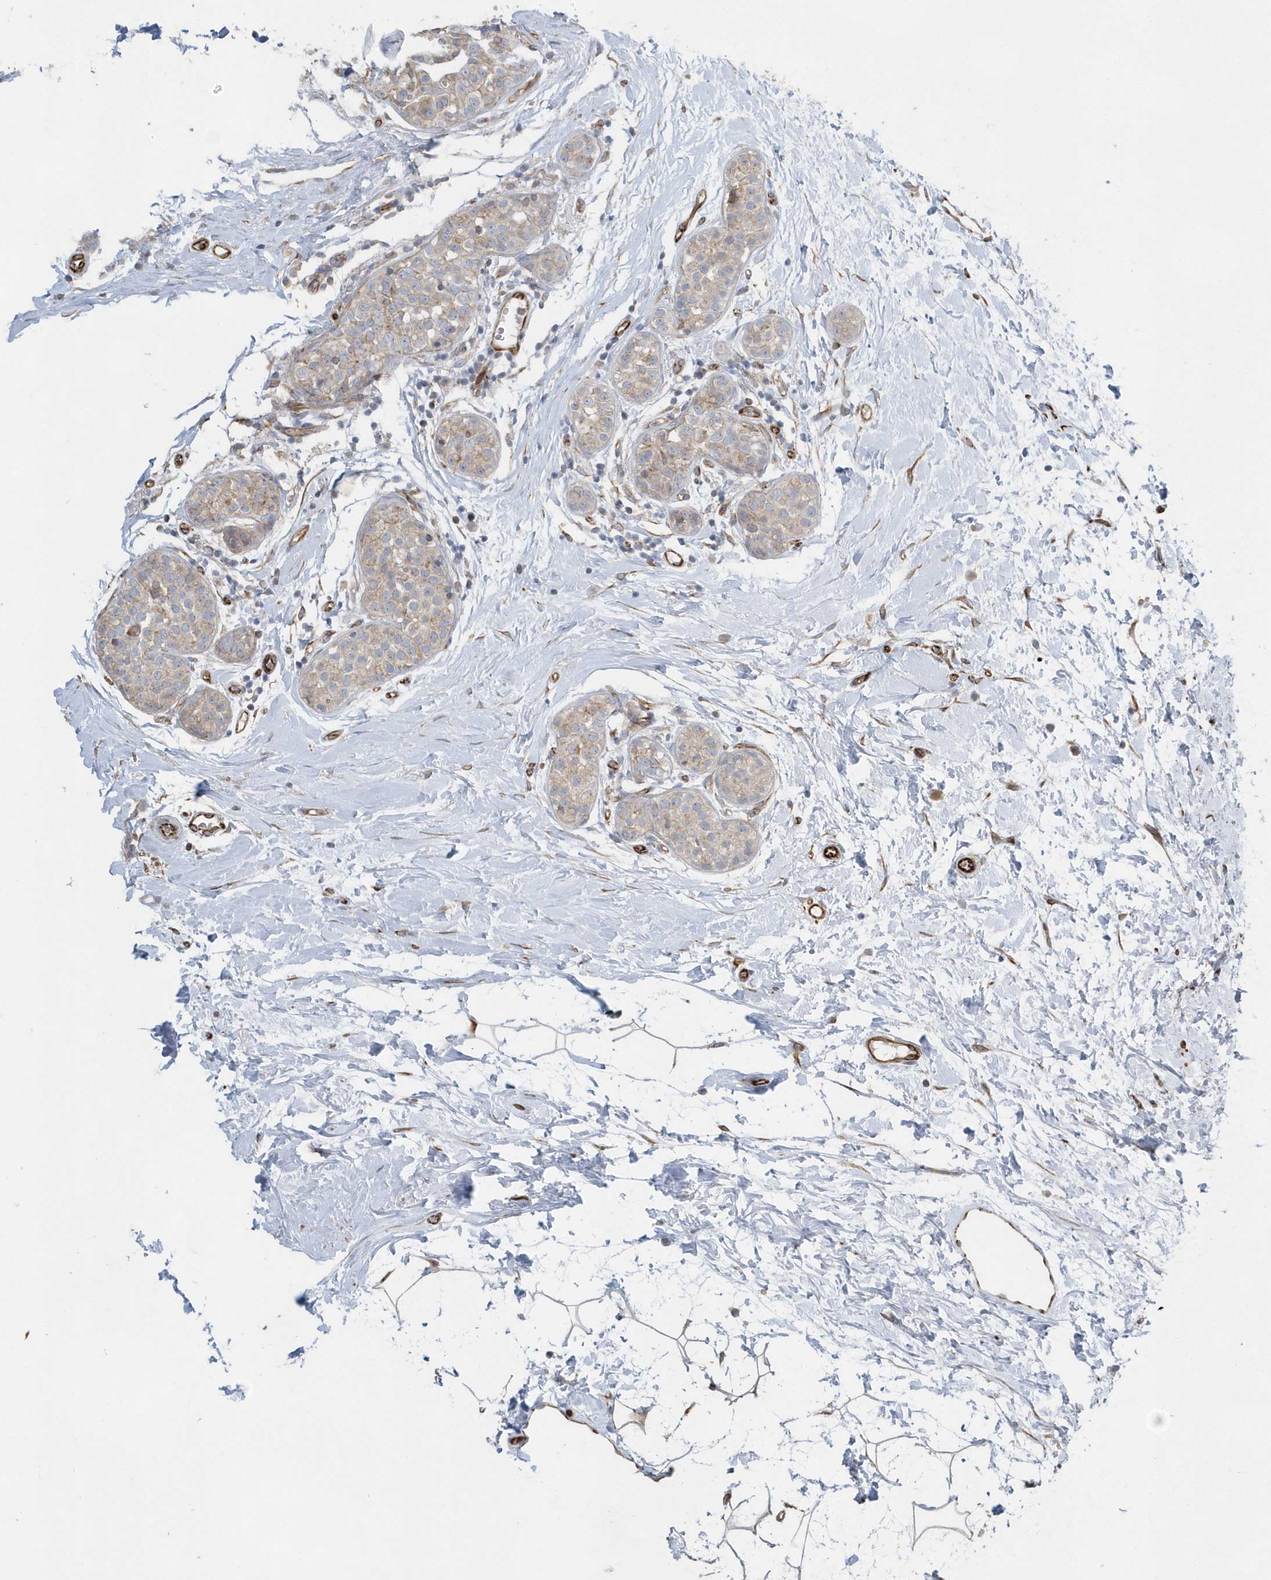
{"staining": {"intensity": "weak", "quantity": "25%-75%", "location": "cytoplasmic/membranous"}, "tissue": "breast cancer", "cell_type": "Tumor cells", "image_type": "cancer", "snomed": [{"axis": "morphology", "description": "Lobular carcinoma, in situ"}, {"axis": "morphology", "description": "Lobular carcinoma"}, {"axis": "topography", "description": "Breast"}], "caption": "About 25%-75% of tumor cells in lobular carcinoma (breast) demonstrate weak cytoplasmic/membranous protein positivity as visualized by brown immunohistochemical staining.", "gene": "RAB17", "patient": {"sex": "female", "age": 41}}